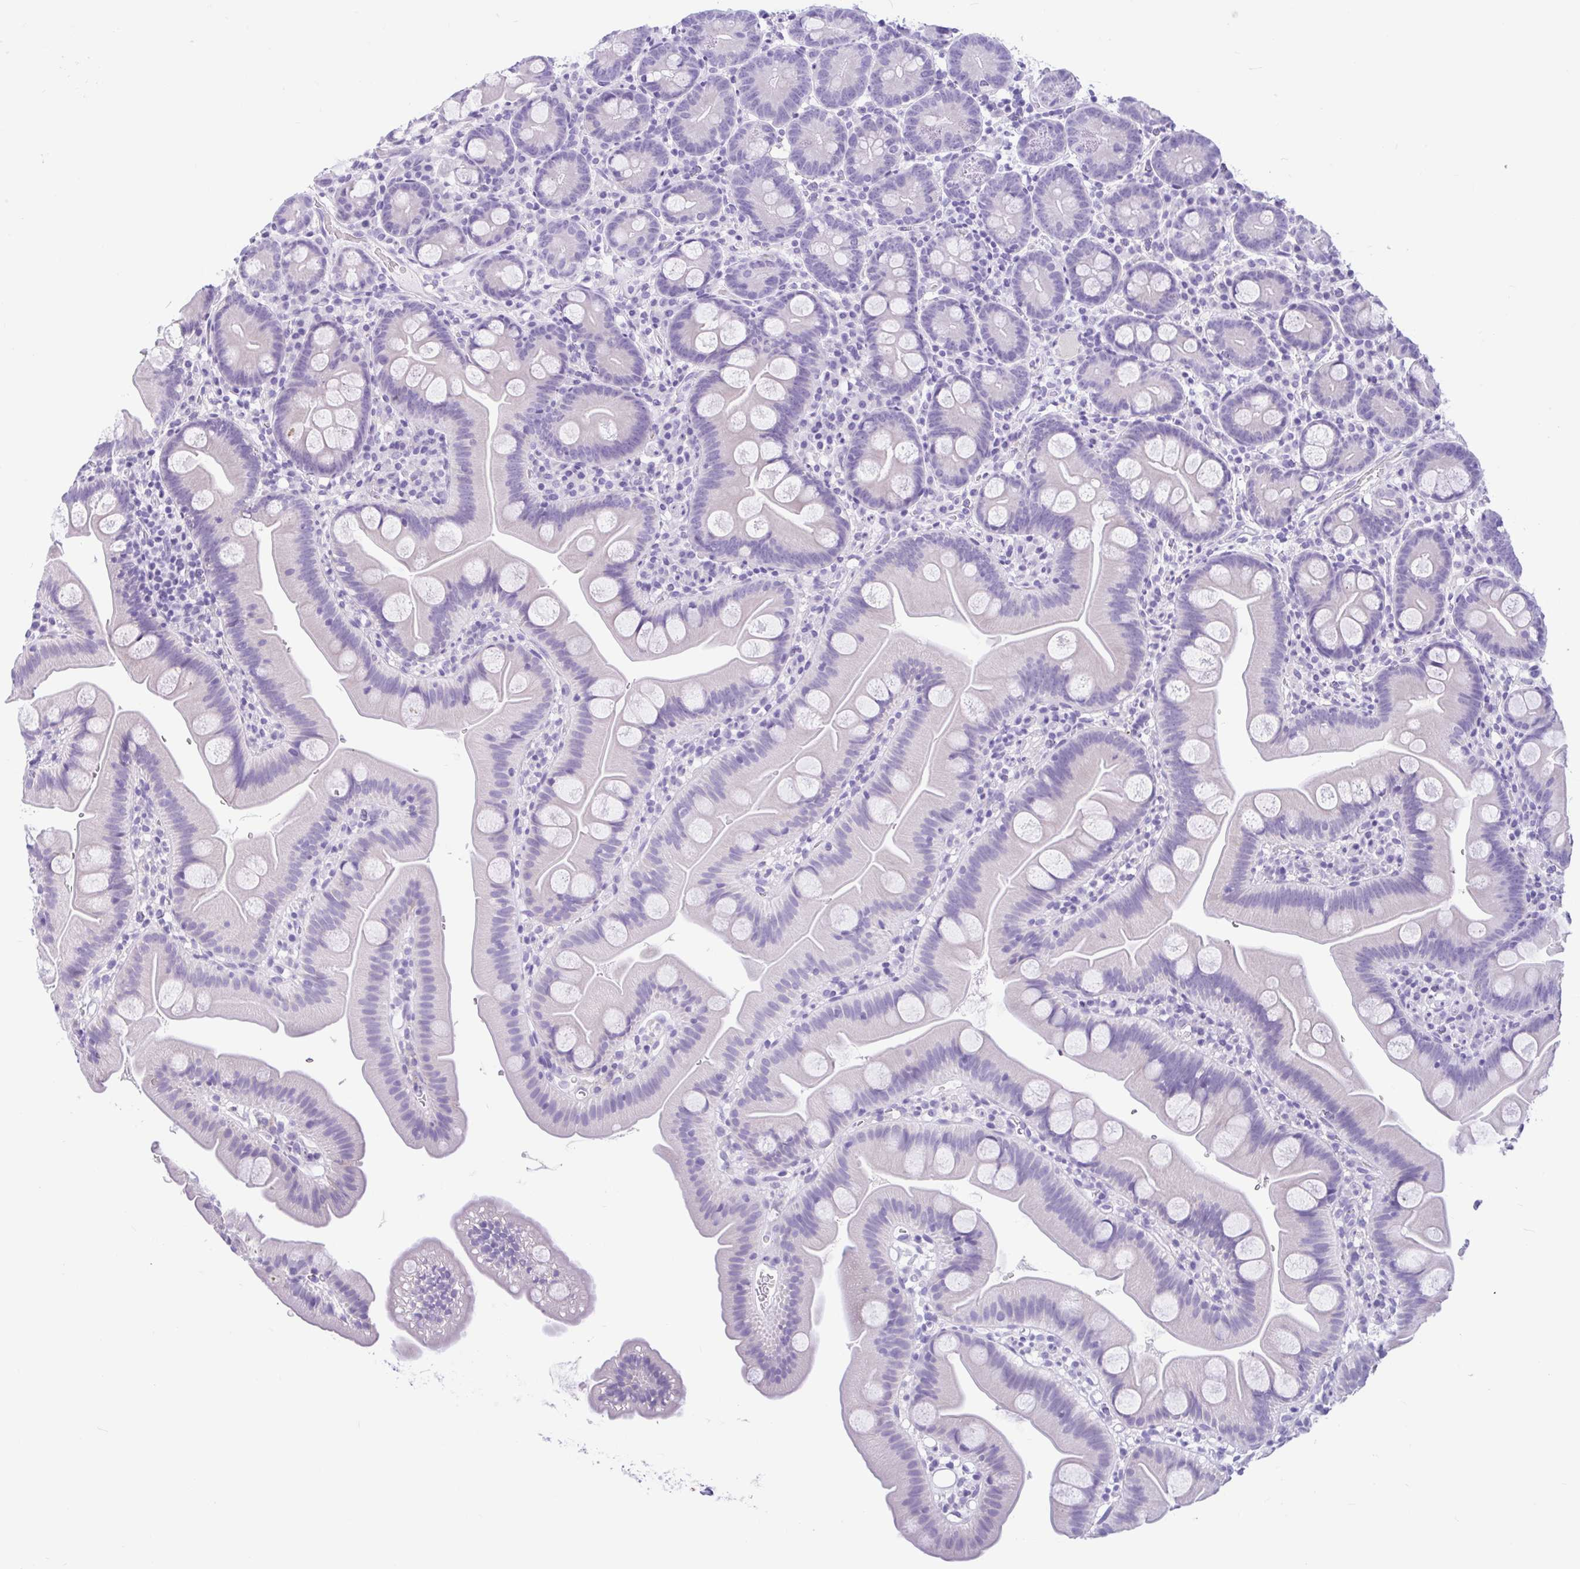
{"staining": {"intensity": "negative", "quantity": "none", "location": "none"}, "tissue": "small intestine", "cell_type": "Glandular cells", "image_type": "normal", "snomed": [{"axis": "morphology", "description": "Normal tissue, NOS"}, {"axis": "topography", "description": "Small intestine"}], "caption": "Photomicrograph shows no significant protein staining in glandular cells of unremarkable small intestine. The staining is performed using DAB brown chromogen with nuclei counter-stained in using hematoxylin.", "gene": "ENSG00000274792", "patient": {"sex": "female", "age": 68}}